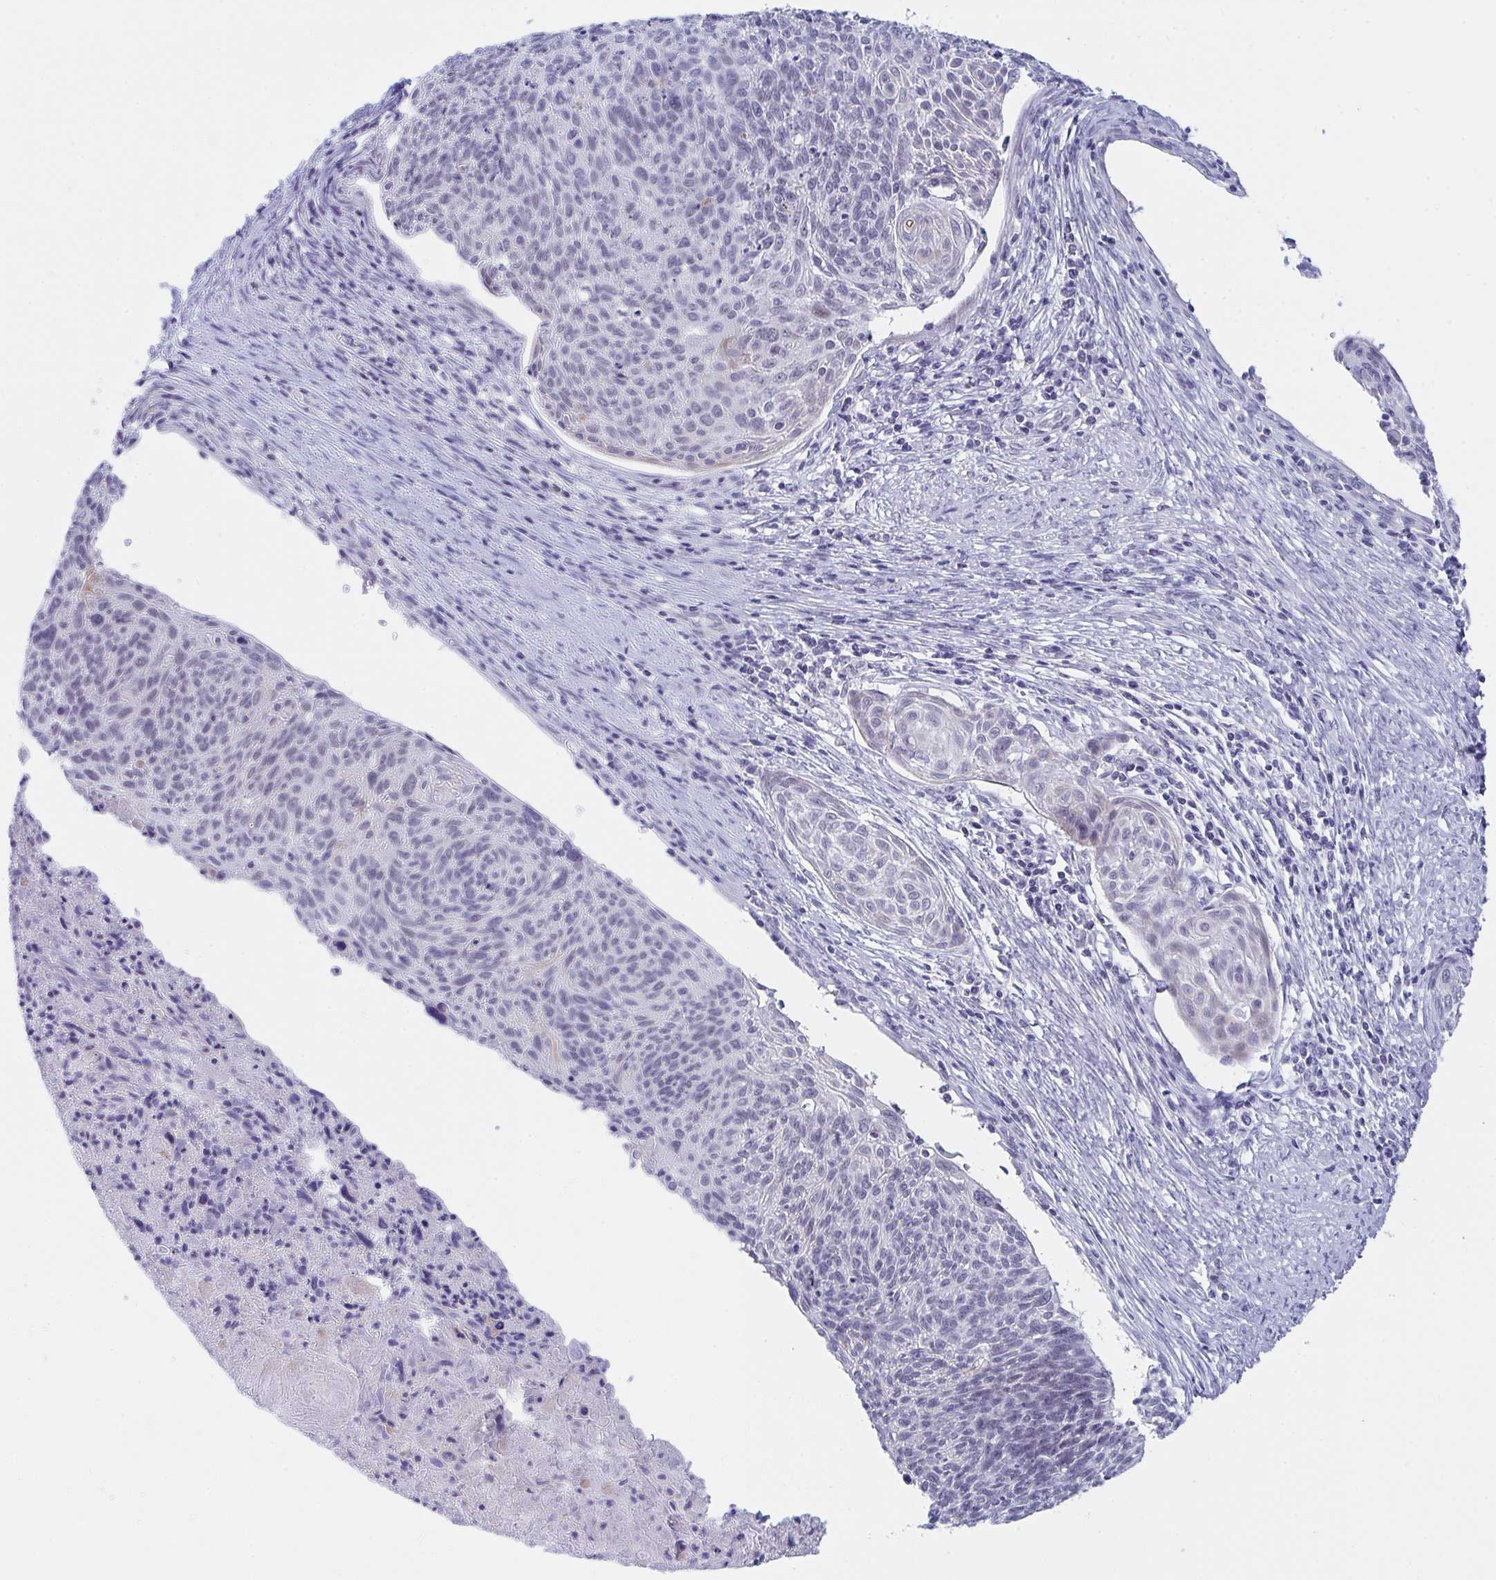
{"staining": {"intensity": "negative", "quantity": "none", "location": "none"}, "tissue": "cervical cancer", "cell_type": "Tumor cells", "image_type": "cancer", "snomed": [{"axis": "morphology", "description": "Squamous cell carcinoma, NOS"}, {"axis": "topography", "description": "Cervix"}], "caption": "Tumor cells are negative for brown protein staining in cervical squamous cell carcinoma.", "gene": "DAOA", "patient": {"sex": "female", "age": 49}}